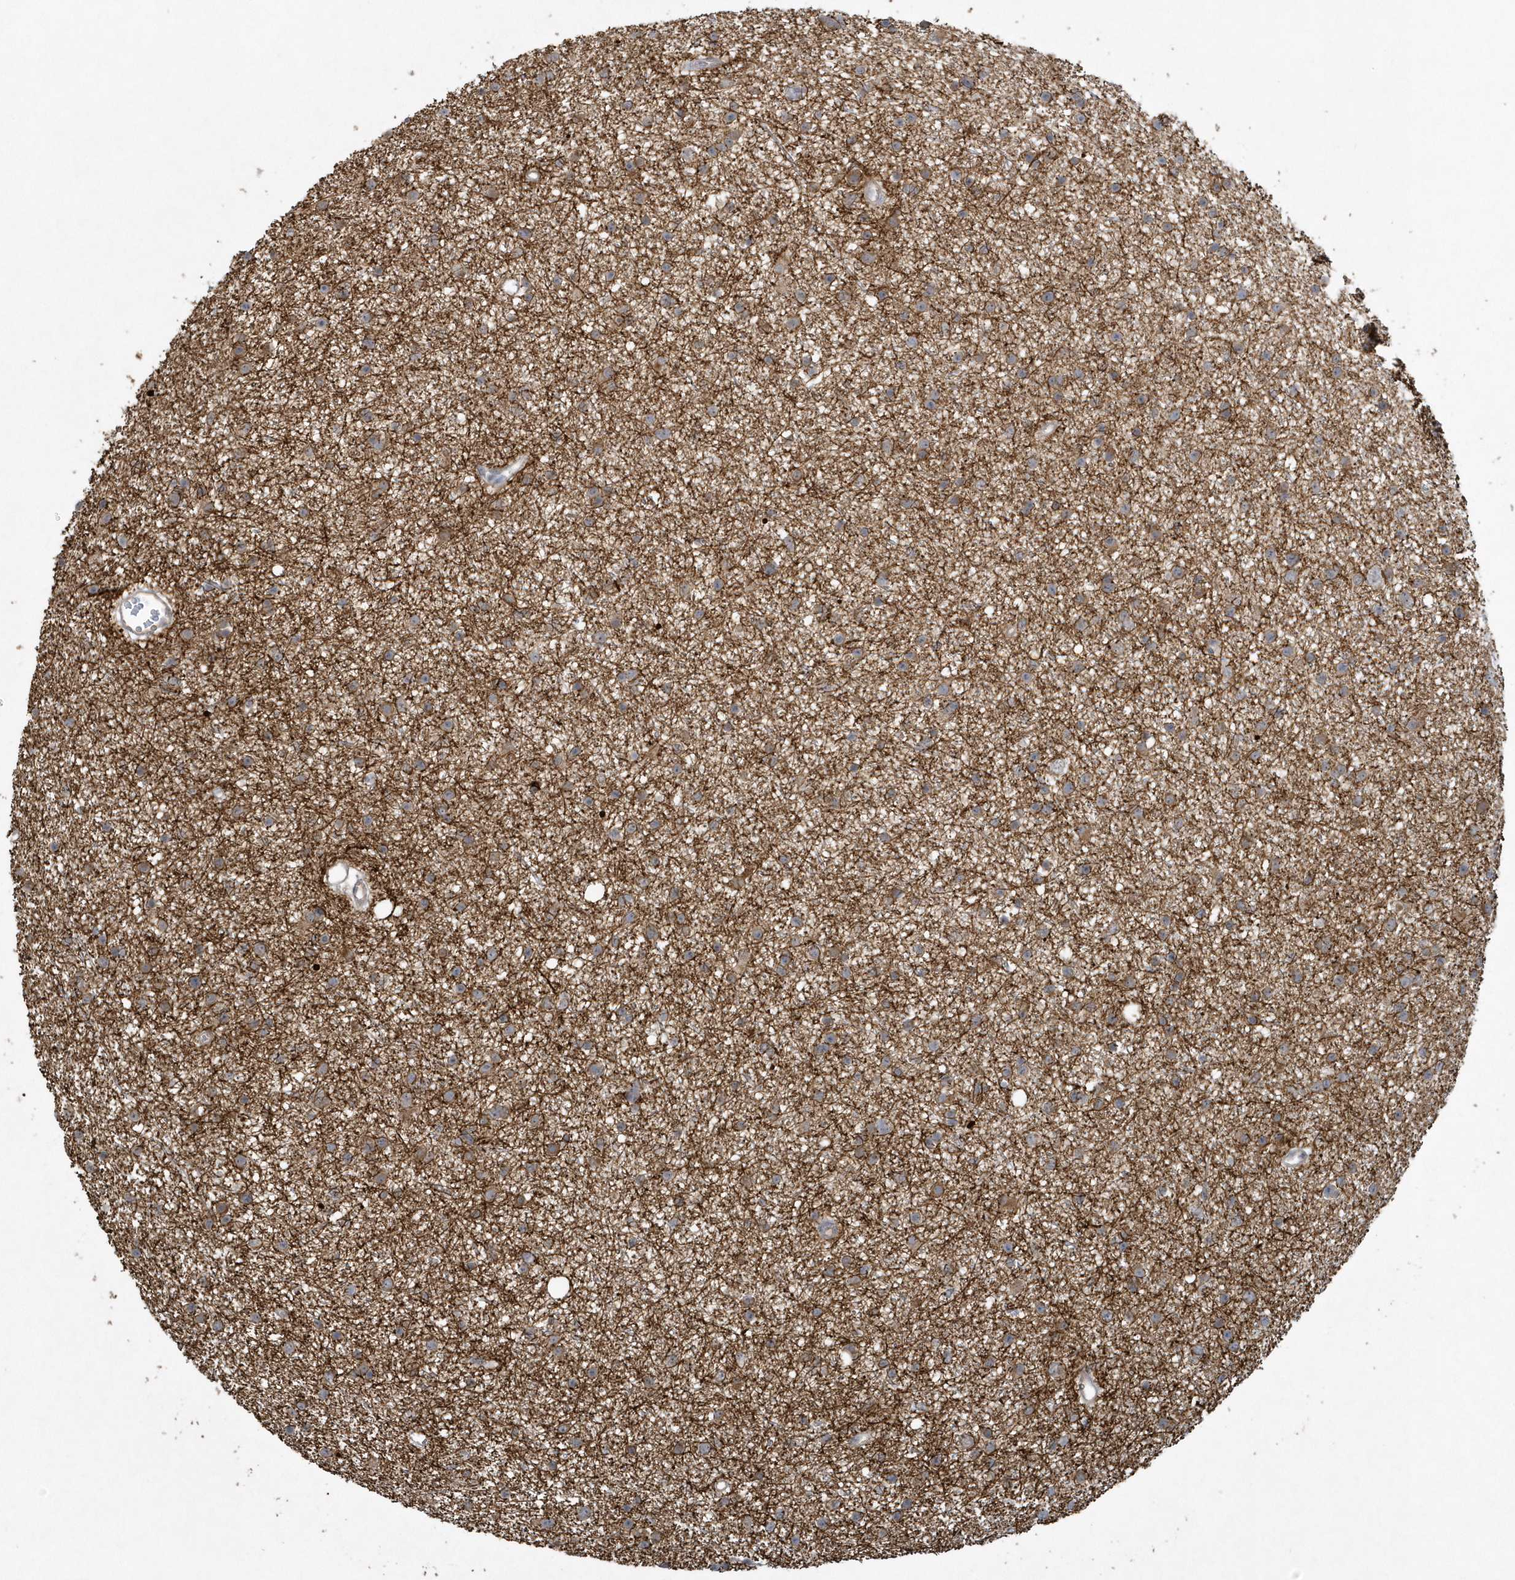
{"staining": {"intensity": "moderate", "quantity": ">75%", "location": "cytoplasmic/membranous"}, "tissue": "glioma", "cell_type": "Tumor cells", "image_type": "cancer", "snomed": [{"axis": "morphology", "description": "Glioma, malignant, Low grade"}, {"axis": "topography", "description": "Cerebral cortex"}], "caption": "Brown immunohistochemical staining in malignant glioma (low-grade) exhibits moderate cytoplasmic/membranous positivity in approximately >75% of tumor cells.", "gene": "THG1L", "patient": {"sex": "female", "age": 39}}